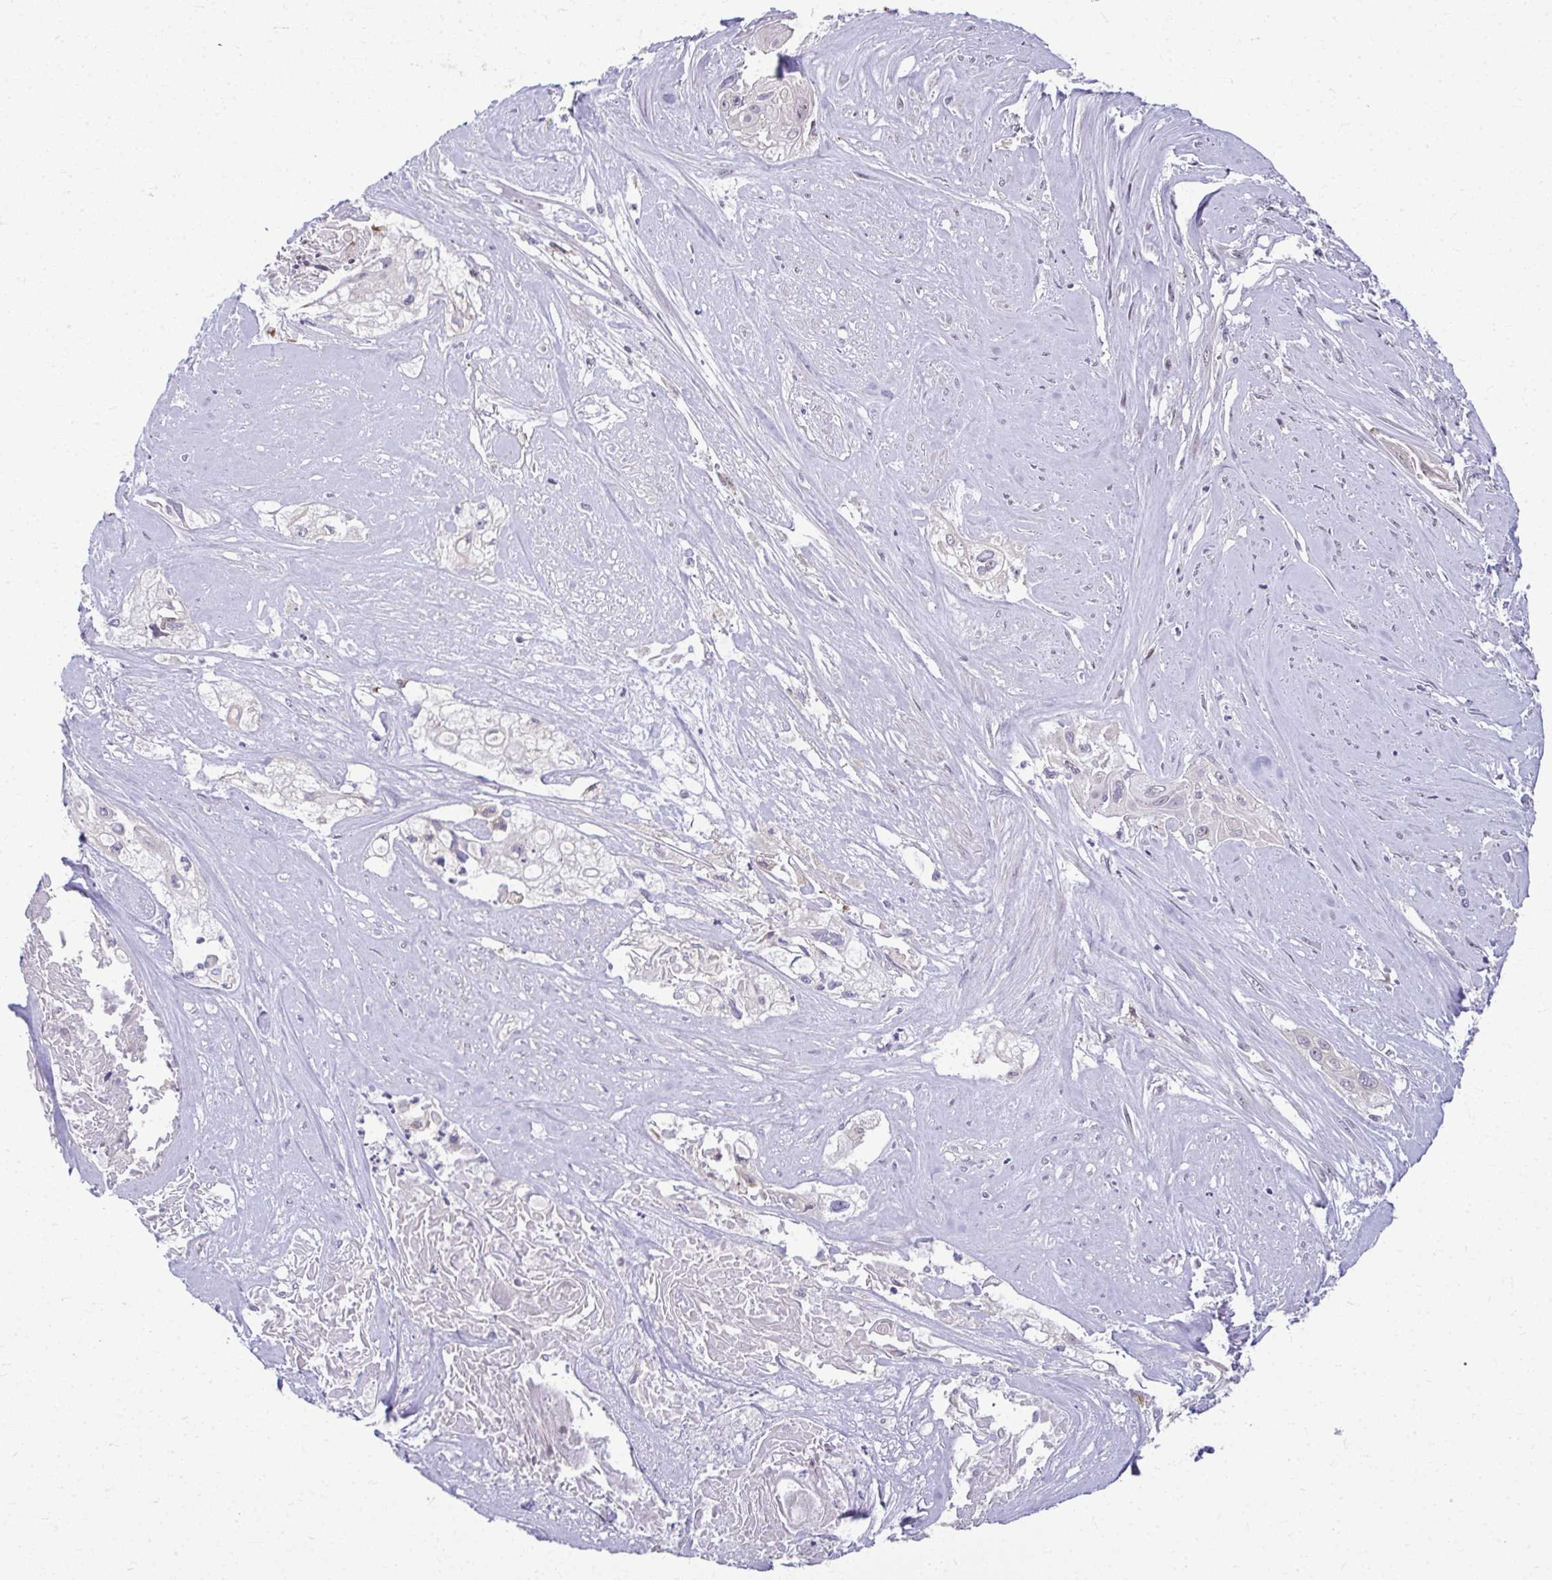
{"staining": {"intensity": "negative", "quantity": "none", "location": "none"}, "tissue": "cervical cancer", "cell_type": "Tumor cells", "image_type": "cancer", "snomed": [{"axis": "morphology", "description": "Squamous cell carcinoma, NOS"}, {"axis": "topography", "description": "Cervix"}], "caption": "Tumor cells show no significant staining in cervical squamous cell carcinoma.", "gene": "ODF1", "patient": {"sex": "female", "age": 49}}